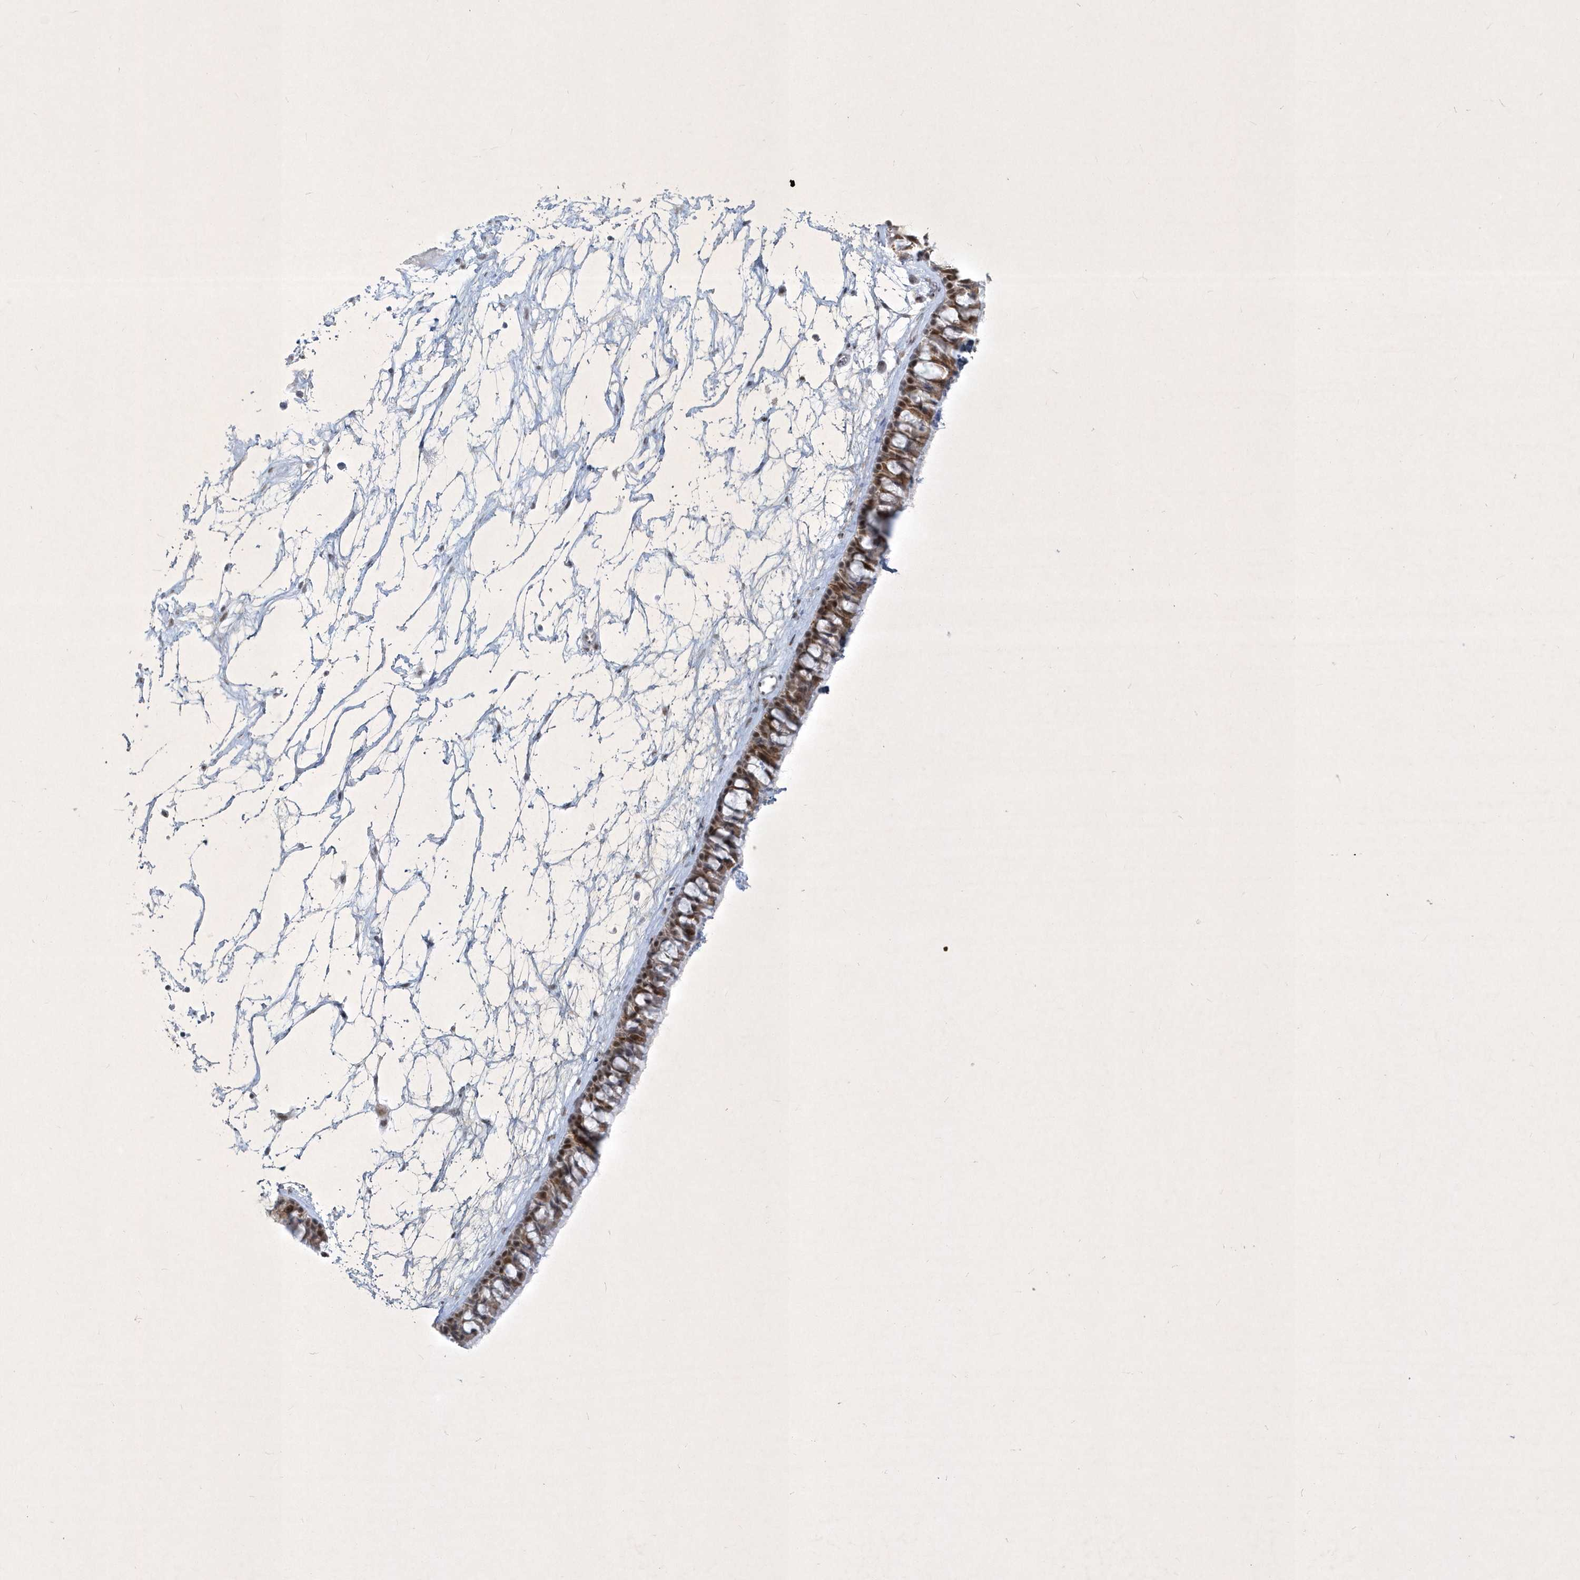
{"staining": {"intensity": "moderate", "quantity": ">75%", "location": "cytoplasmic/membranous,nuclear"}, "tissue": "nasopharynx", "cell_type": "Respiratory epithelial cells", "image_type": "normal", "snomed": [{"axis": "morphology", "description": "Normal tissue, NOS"}, {"axis": "topography", "description": "Nasopharynx"}], "caption": "Nasopharynx stained with DAB (3,3'-diaminobenzidine) IHC reveals medium levels of moderate cytoplasmic/membranous,nuclear staining in approximately >75% of respiratory epithelial cells. The staining was performed using DAB, with brown indicating positive protein expression. Nuclei are stained blue with hematoxylin.", "gene": "ZBTB9", "patient": {"sex": "male", "age": 64}}